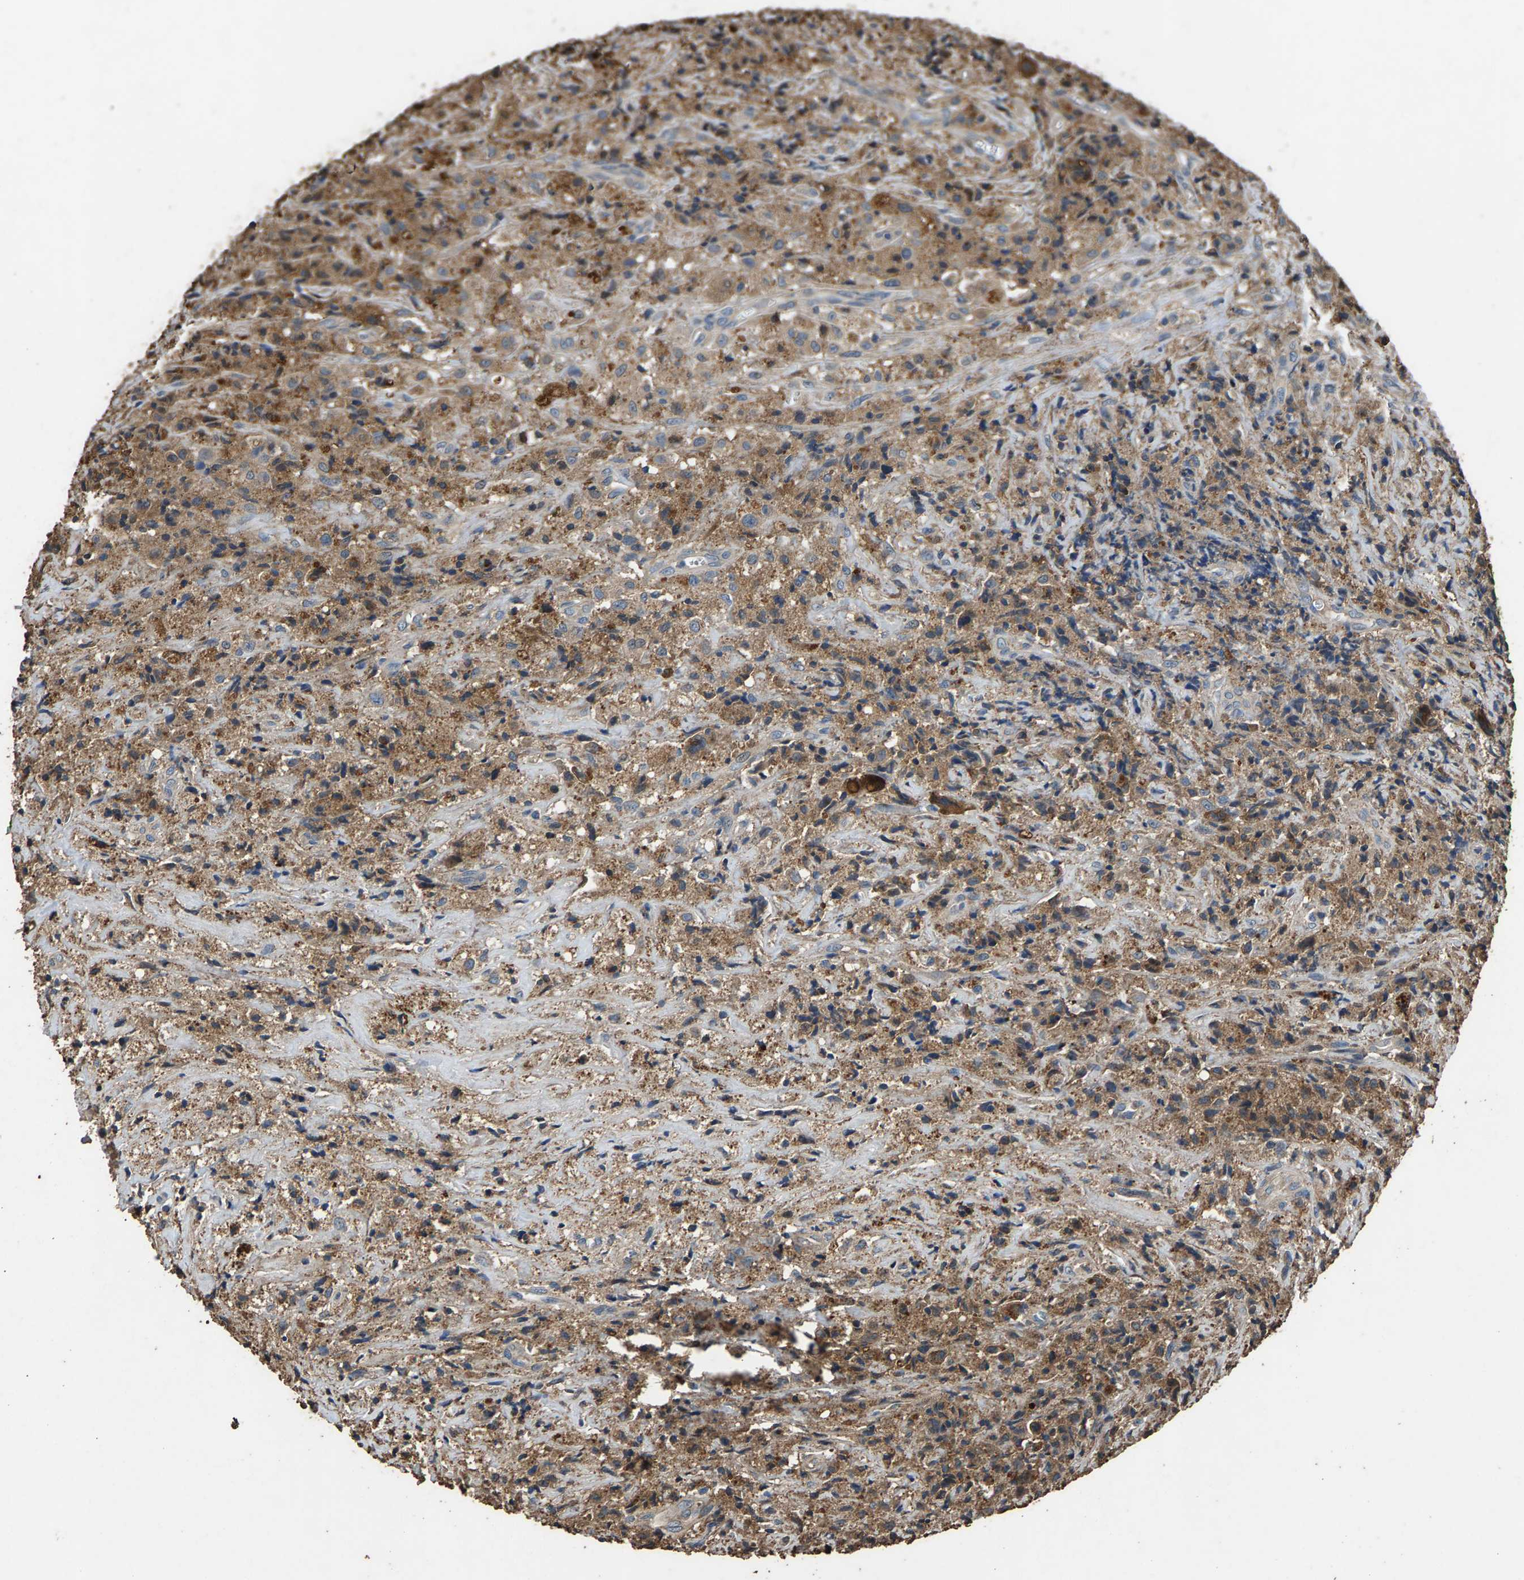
{"staining": {"intensity": "moderate", "quantity": ">75%", "location": "cytoplasmic/membranous"}, "tissue": "testis cancer", "cell_type": "Tumor cells", "image_type": "cancer", "snomed": [{"axis": "morphology", "description": "Carcinoma, Embryonal, NOS"}, {"axis": "topography", "description": "Testis"}], "caption": "IHC micrograph of neoplastic tissue: human testis cancer (embryonal carcinoma) stained using immunohistochemistry (IHC) shows medium levels of moderate protein expression localized specifically in the cytoplasmic/membranous of tumor cells, appearing as a cytoplasmic/membranous brown color.", "gene": "MRPL27", "patient": {"sex": "male", "age": 2}}